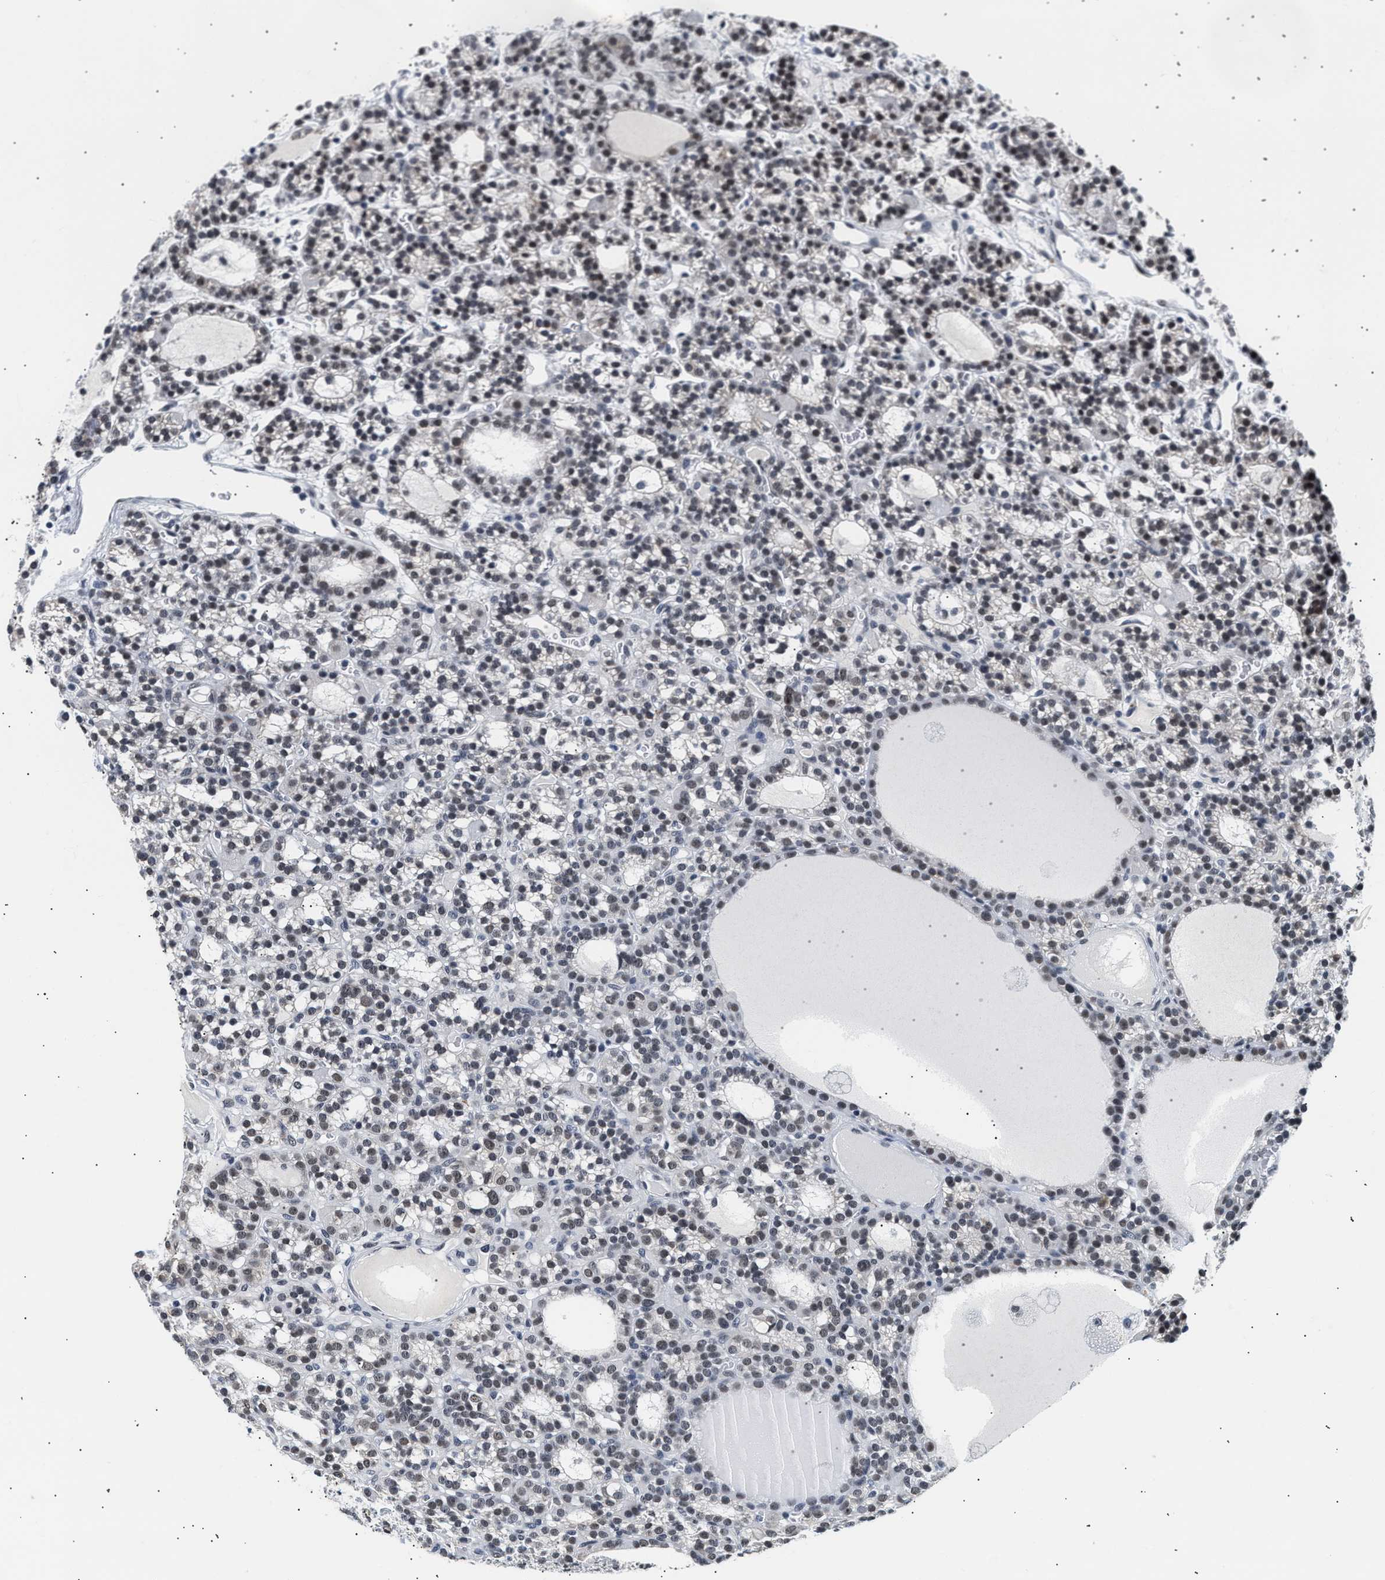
{"staining": {"intensity": "moderate", "quantity": "<25%", "location": "cytoplasmic/membranous,nuclear"}, "tissue": "parathyroid gland", "cell_type": "Glandular cells", "image_type": "normal", "snomed": [{"axis": "morphology", "description": "Normal tissue, NOS"}, {"axis": "morphology", "description": "Adenoma, NOS"}, {"axis": "topography", "description": "Parathyroid gland"}], "caption": "Immunohistochemistry image of benign parathyroid gland: parathyroid gland stained using immunohistochemistry (IHC) displays low levels of moderate protein expression localized specifically in the cytoplasmic/membranous,nuclear of glandular cells, appearing as a cytoplasmic/membranous,nuclear brown color.", "gene": "THOC1", "patient": {"sex": "female", "age": 58}}